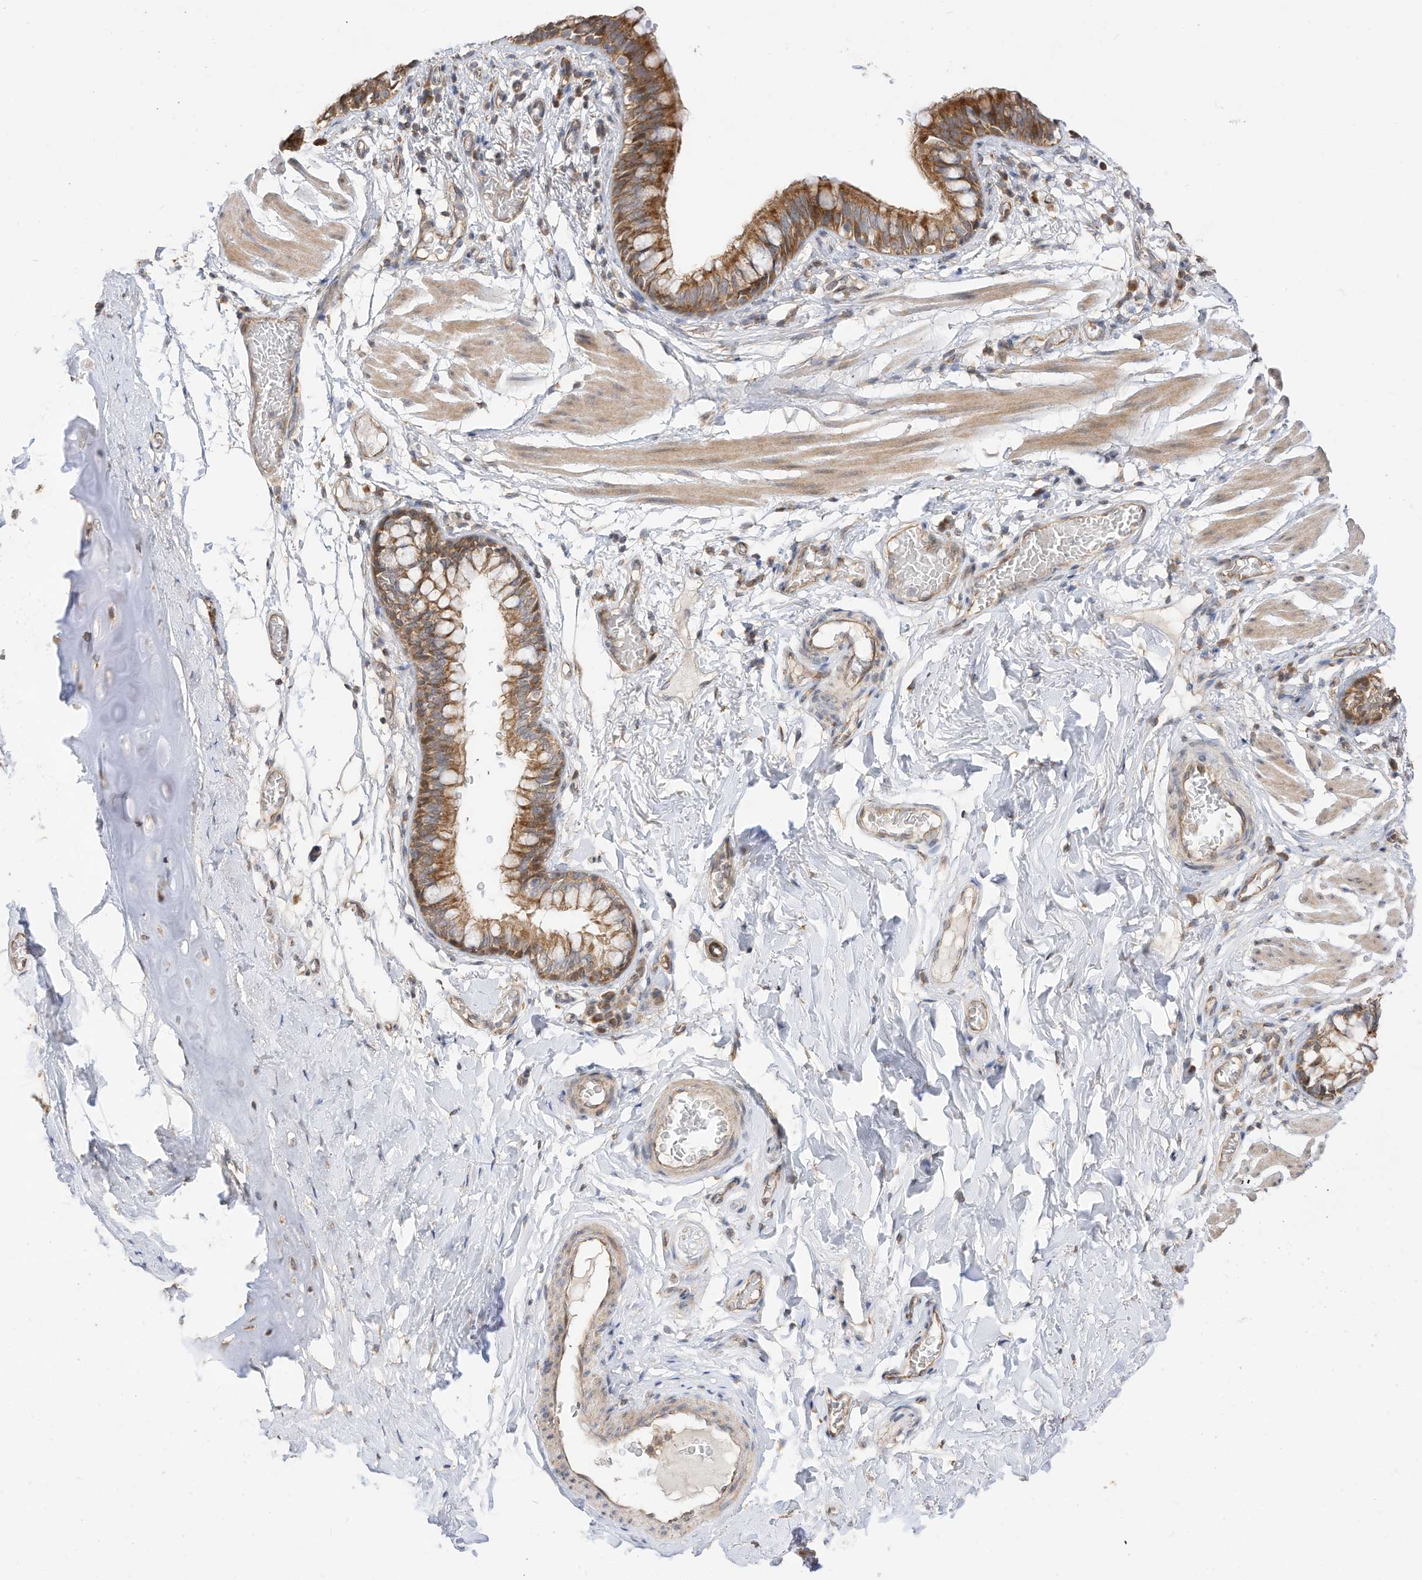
{"staining": {"intensity": "strong", "quantity": ">75%", "location": "cytoplasmic/membranous"}, "tissue": "bronchus", "cell_type": "Respiratory epithelial cells", "image_type": "normal", "snomed": [{"axis": "morphology", "description": "Normal tissue, NOS"}, {"axis": "topography", "description": "Cartilage tissue"}, {"axis": "topography", "description": "Bronchus"}], "caption": "This micrograph shows immunohistochemistry staining of unremarkable human bronchus, with high strong cytoplasmic/membranous positivity in approximately >75% of respiratory epithelial cells.", "gene": "CAGE1", "patient": {"sex": "female", "age": 36}}